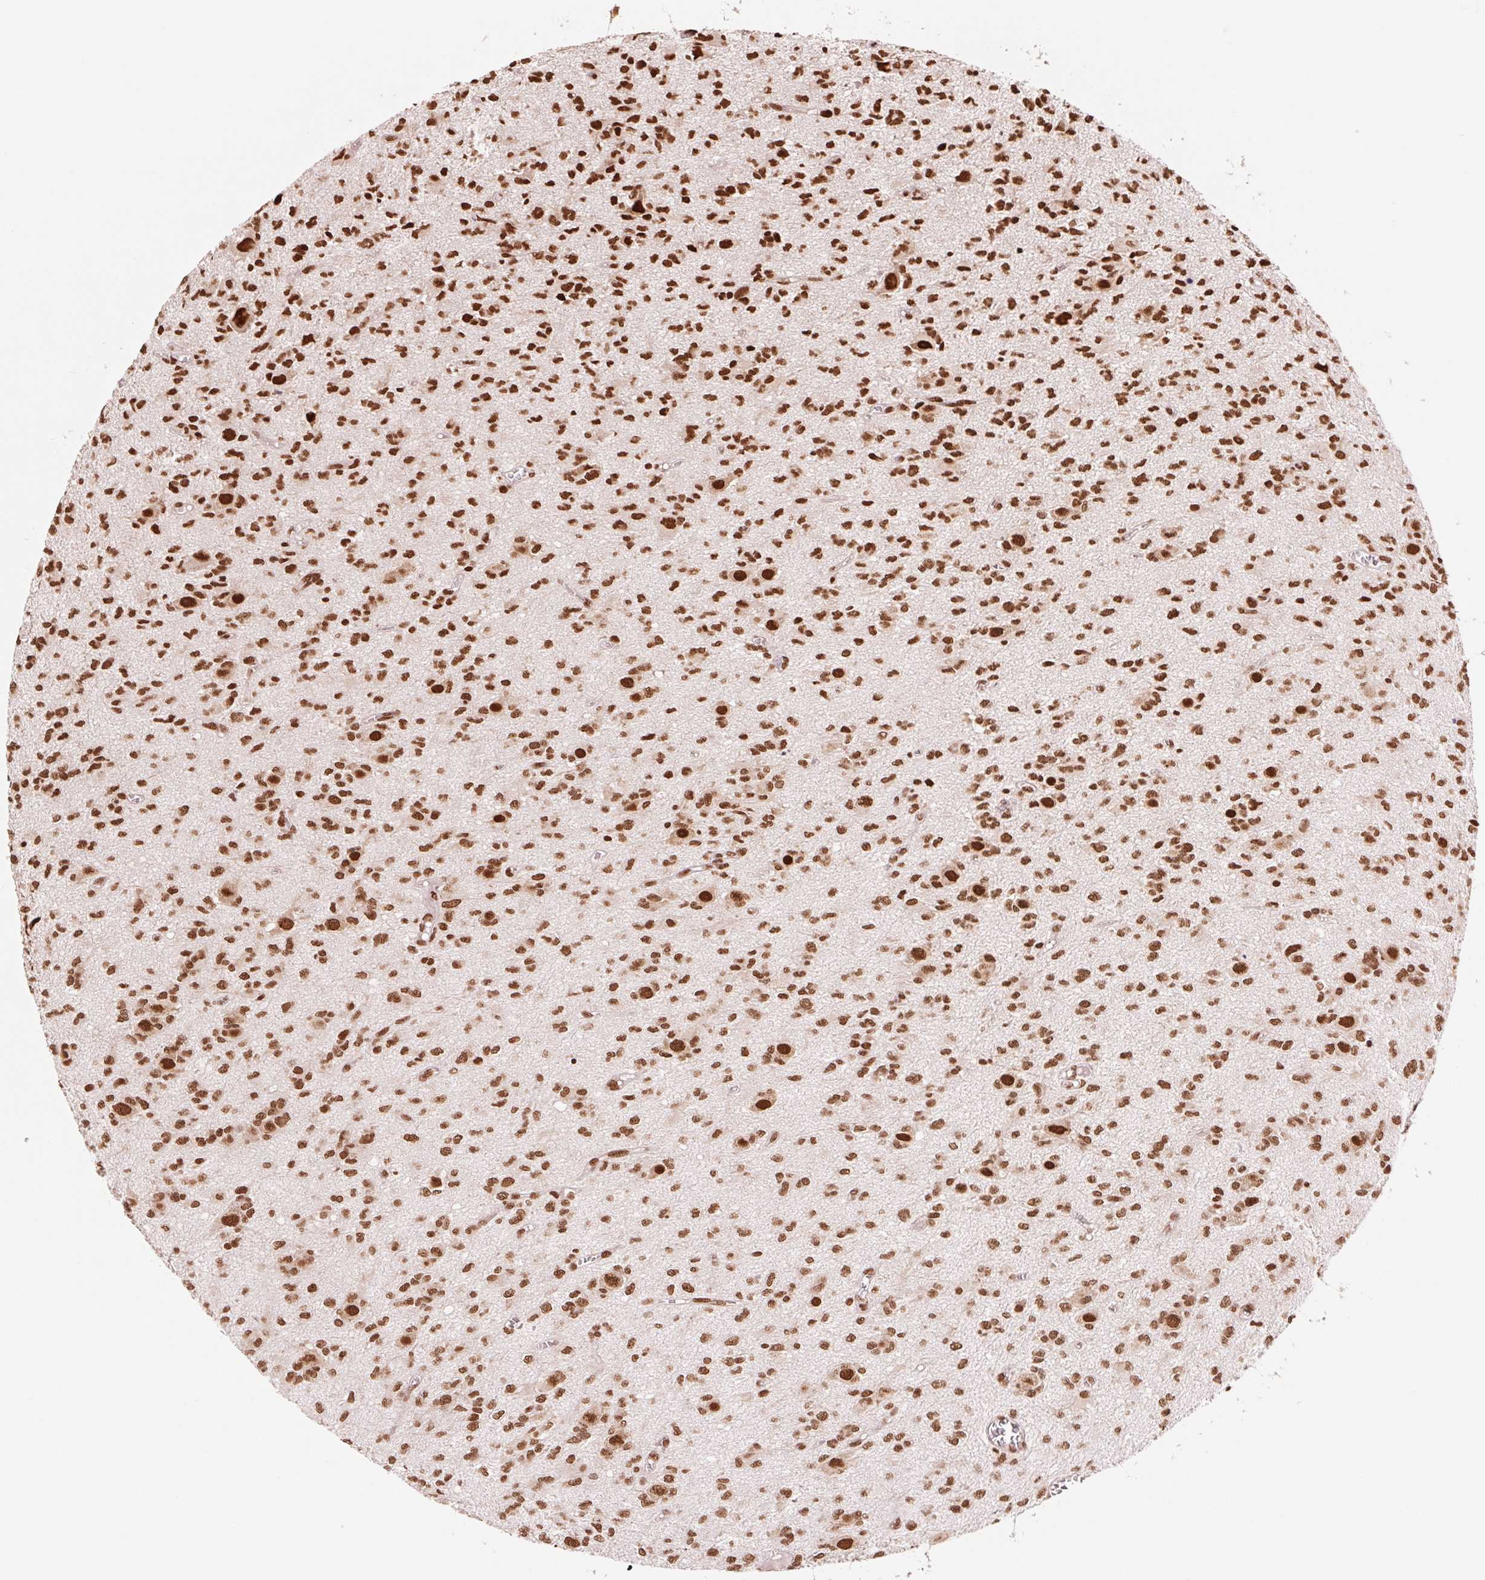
{"staining": {"intensity": "strong", "quantity": ">75%", "location": "nuclear"}, "tissue": "glioma", "cell_type": "Tumor cells", "image_type": "cancer", "snomed": [{"axis": "morphology", "description": "Glioma, malignant, Low grade"}, {"axis": "topography", "description": "Brain"}], "caption": "High-magnification brightfield microscopy of malignant glioma (low-grade) stained with DAB (3,3'-diaminobenzidine) (brown) and counterstained with hematoxylin (blue). tumor cells exhibit strong nuclear staining is appreciated in about>75% of cells.", "gene": "TTLL9", "patient": {"sex": "male", "age": 64}}